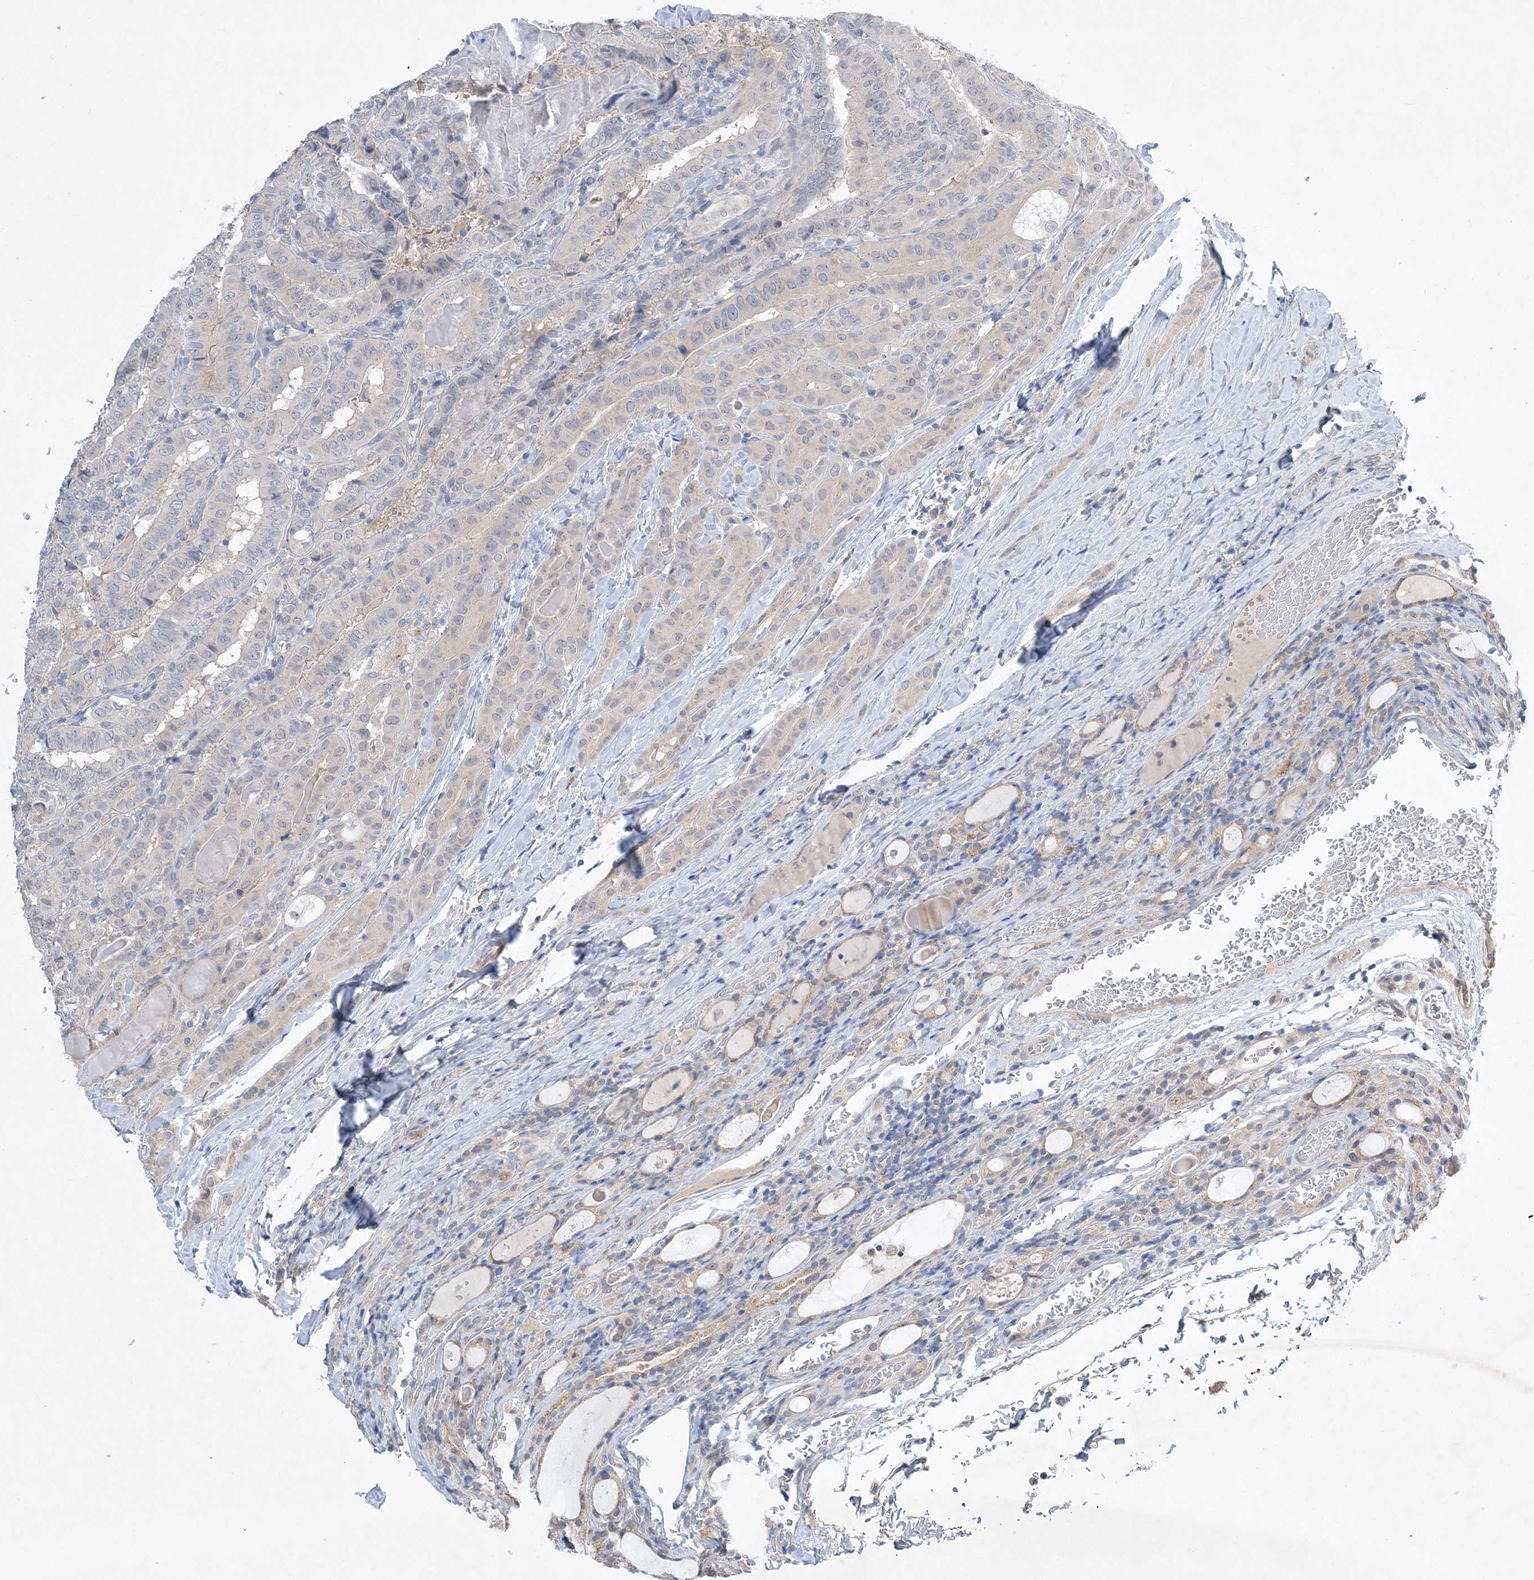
{"staining": {"intensity": "negative", "quantity": "none", "location": "none"}, "tissue": "thyroid cancer", "cell_type": "Tumor cells", "image_type": "cancer", "snomed": [{"axis": "morphology", "description": "Papillary adenocarcinoma, NOS"}, {"axis": "topography", "description": "Thyroid gland"}], "caption": "There is no significant positivity in tumor cells of thyroid cancer (papillary adenocarcinoma). (Stains: DAB IHC with hematoxylin counter stain, Microscopy: brightfield microscopy at high magnification).", "gene": "ANKRD35", "patient": {"sex": "female", "age": 72}}